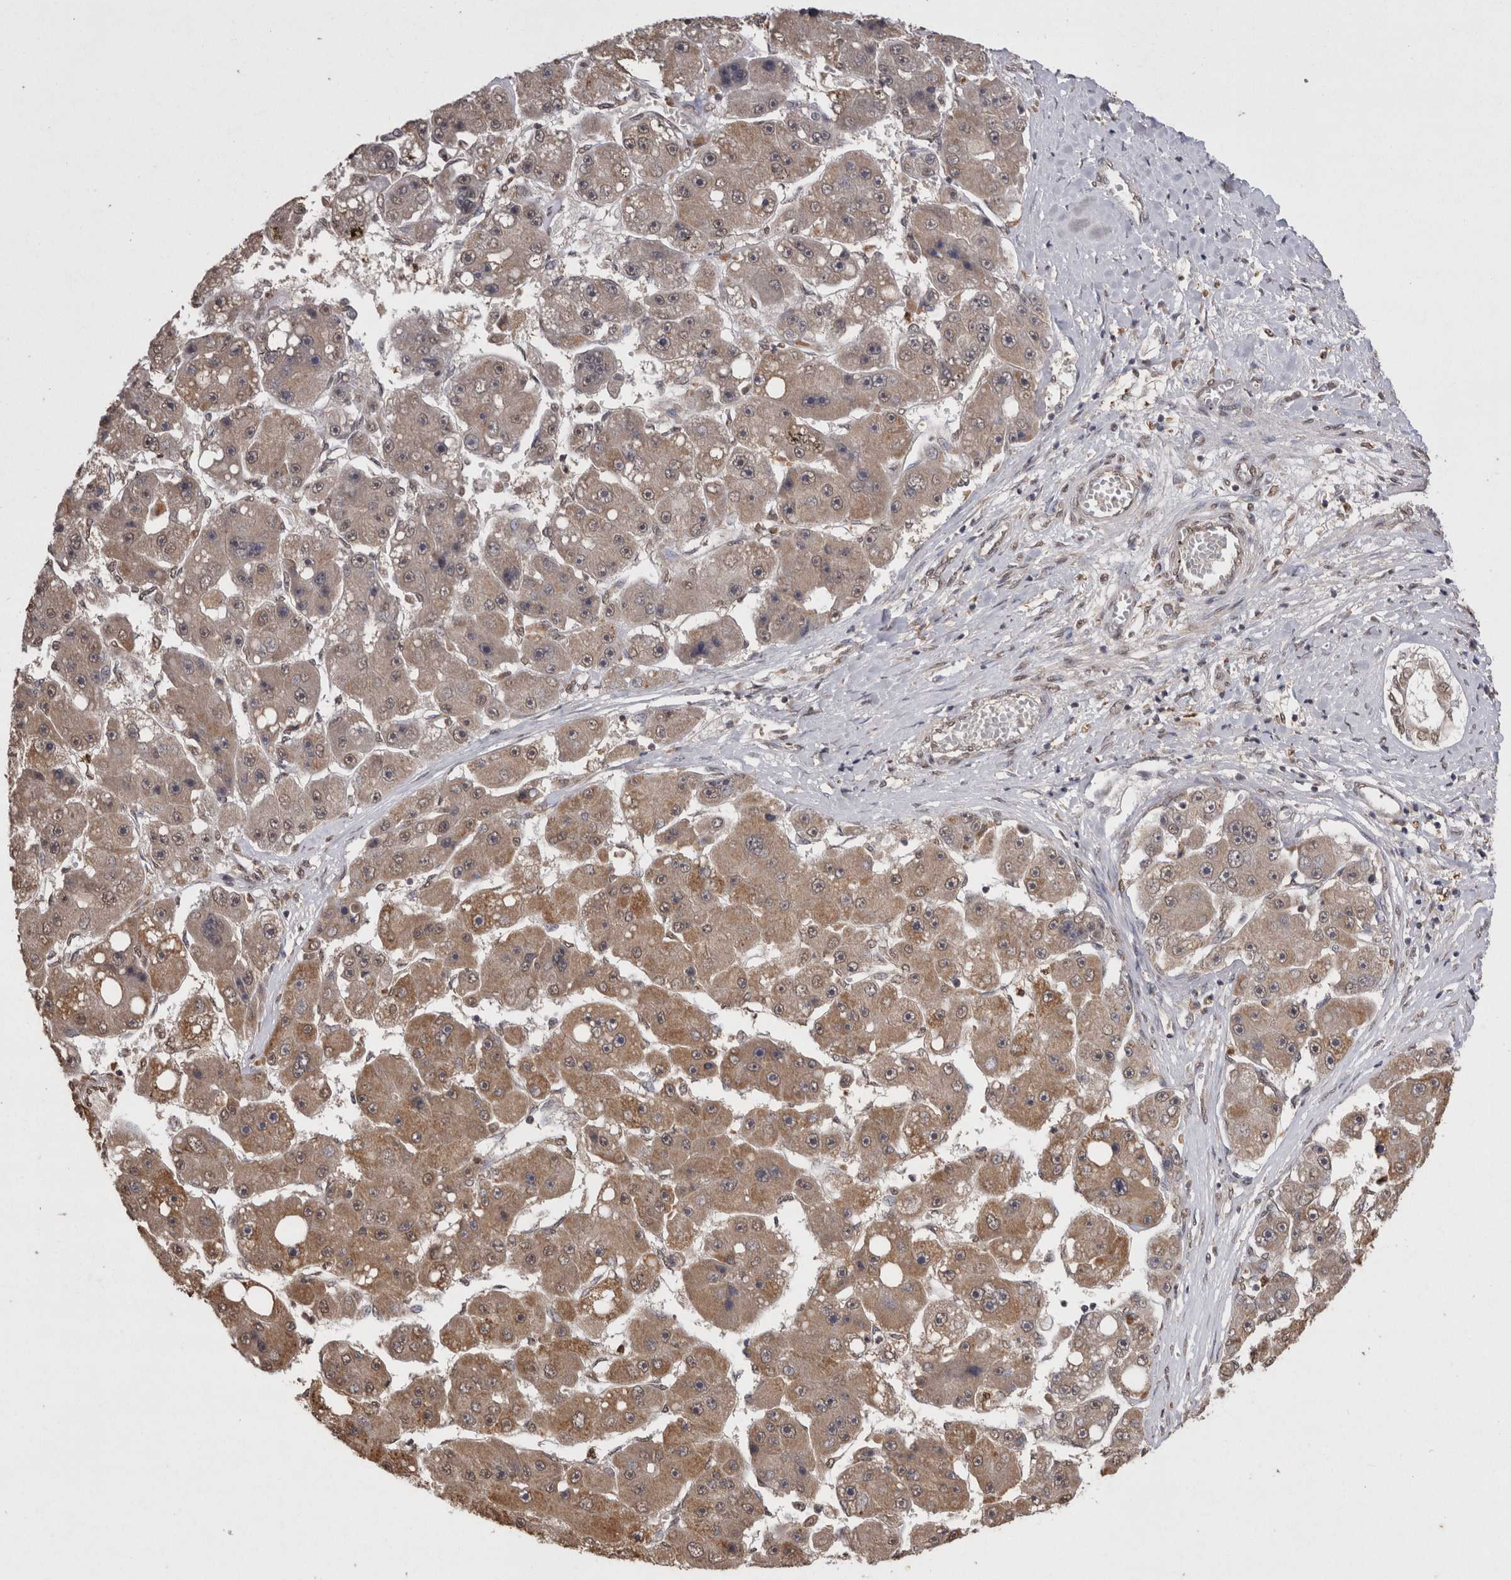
{"staining": {"intensity": "weak", "quantity": ">75%", "location": "cytoplasmic/membranous"}, "tissue": "liver cancer", "cell_type": "Tumor cells", "image_type": "cancer", "snomed": [{"axis": "morphology", "description": "Carcinoma, Hepatocellular, NOS"}, {"axis": "topography", "description": "Liver"}], "caption": "A high-resolution image shows immunohistochemistry (IHC) staining of liver cancer (hepatocellular carcinoma), which reveals weak cytoplasmic/membranous positivity in about >75% of tumor cells.", "gene": "GRK5", "patient": {"sex": "female", "age": 61}}